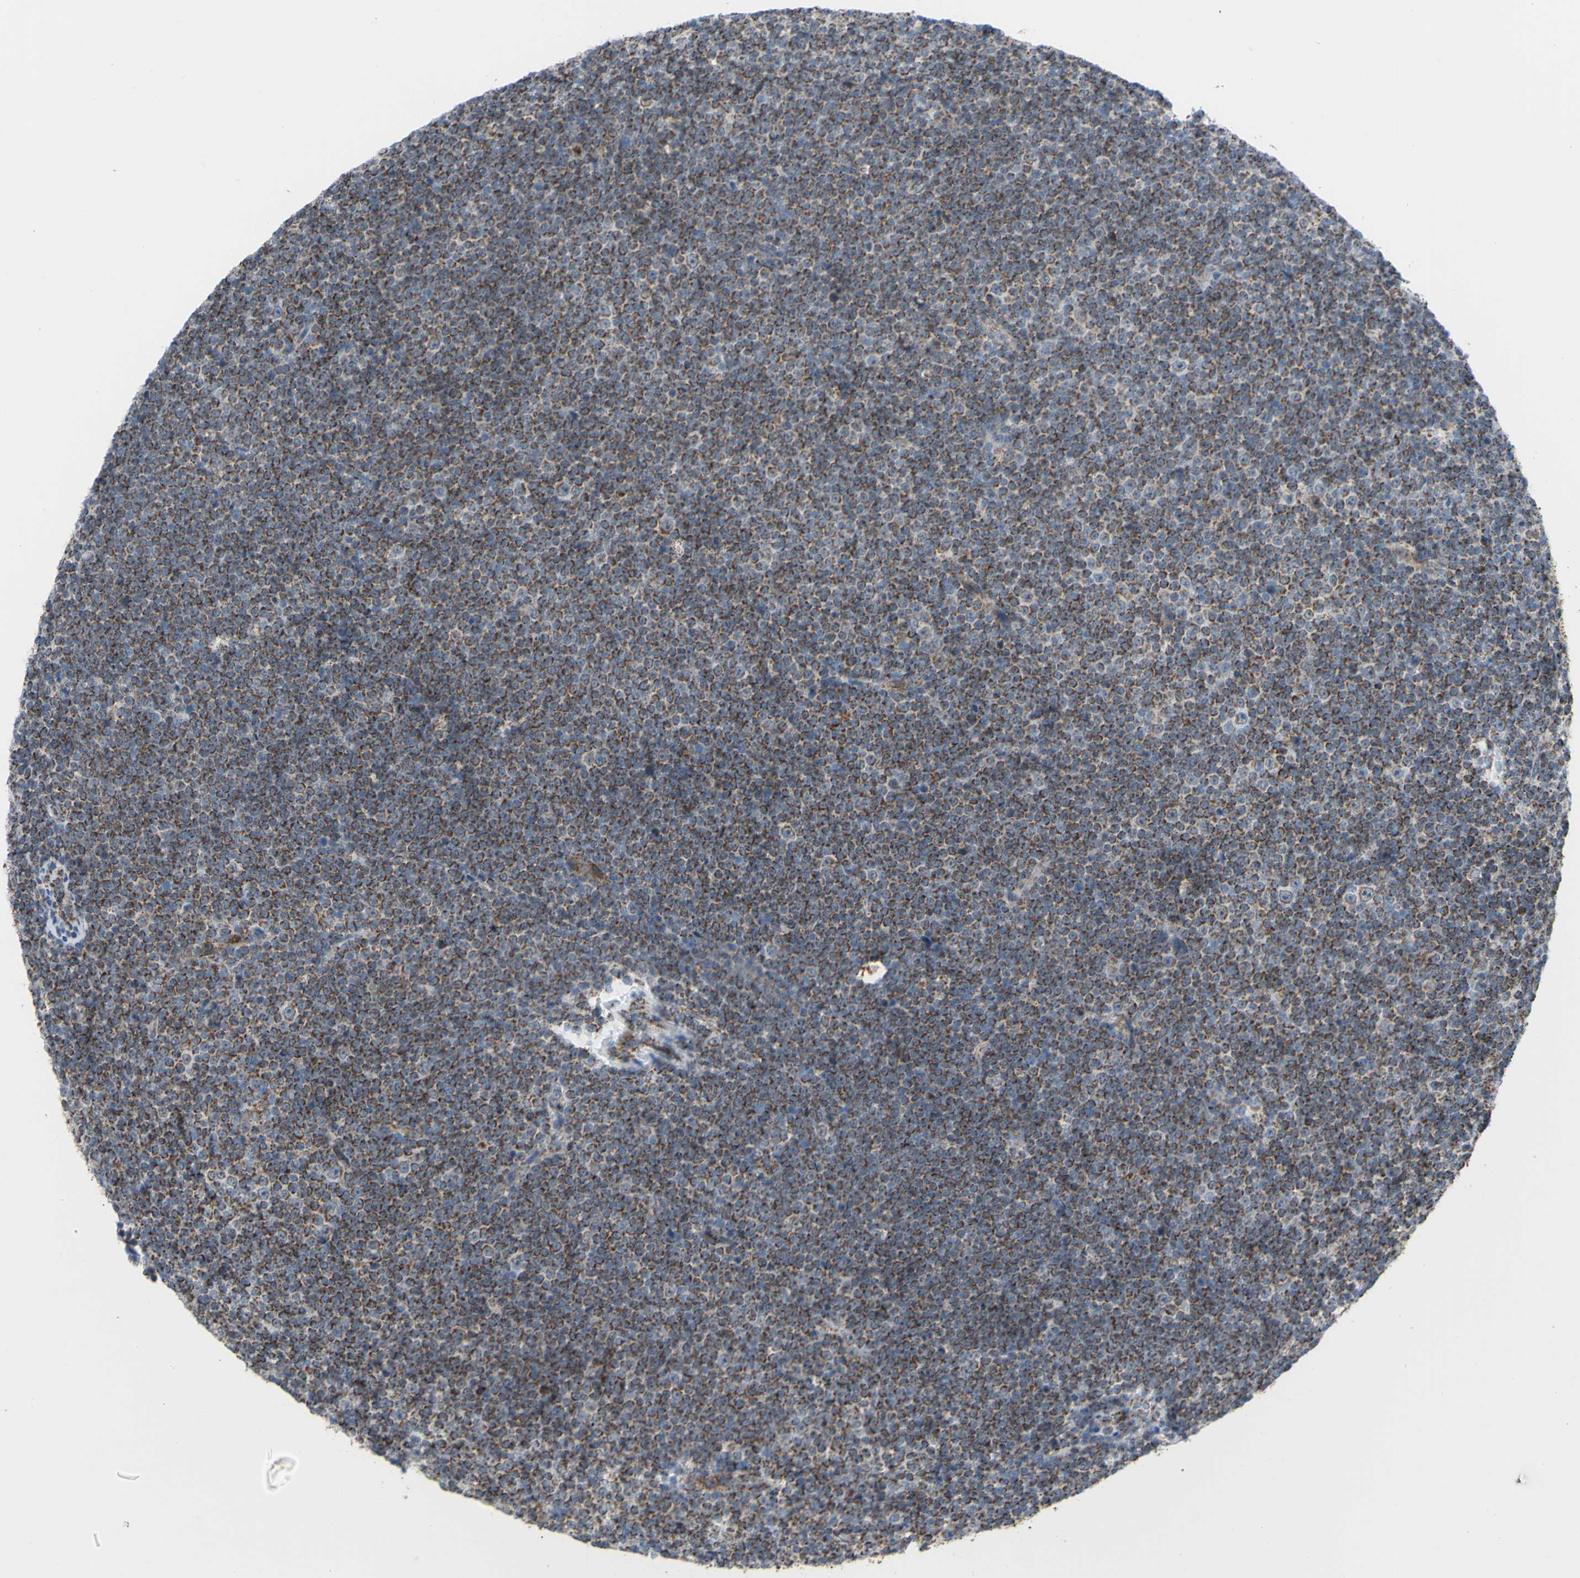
{"staining": {"intensity": "moderate", "quantity": ">75%", "location": "cytoplasmic/membranous"}, "tissue": "lymphoma", "cell_type": "Tumor cells", "image_type": "cancer", "snomed": [{"axis": "morphology", "description": "Malignant lymphoma, non-Hodgkin's type, Low grade"}, {"axis": "topography", "description": "Lymph node"}], "caption": "DAB immunohistochemical staining of malignant lymphoma, non-Hodgkin's type (low-grade) shows moderate cytoplasmic/membranous protein positivity in approximately >75% of tumor cells.", "gene": "GLT8D1", "patient": {"sex": "female", "age": 67}}